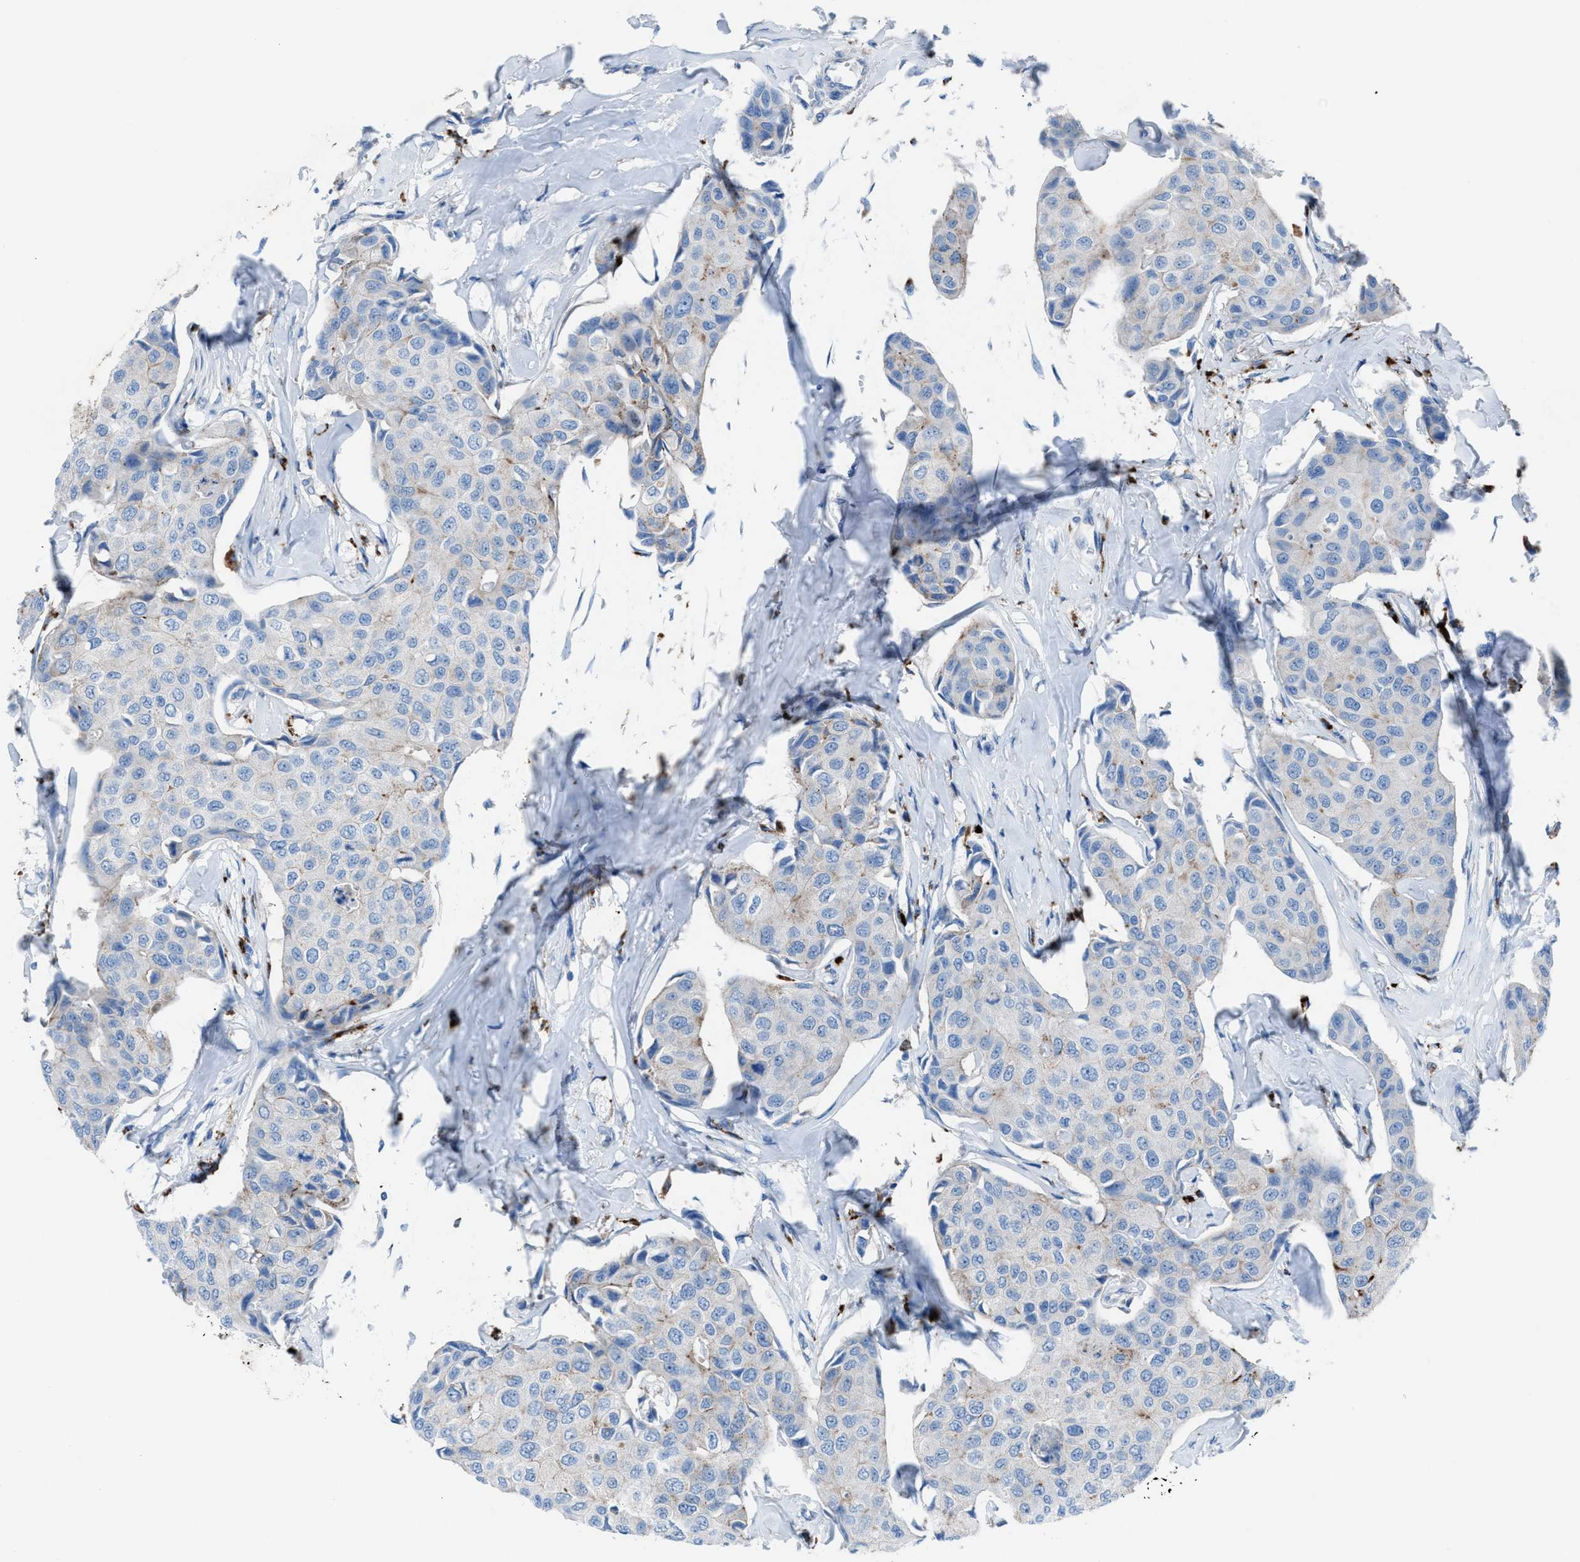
{"staining": {"intensity": "negative", "quantity": "none", "location": "none"}, "tissue": "breast cancer", "cell_type": "Tumor cells", "image_type": "cancer", "snomed": [{"axis": "morphology", "description": "Duct carcinoma"}, {"axis": "topography", "description": "Breast"}], "caption": "This is a micrograph of immunohistochemistry (IHC) staining of breast cancer, which shows no expression in tumor cells.", "gene": "CD1B", "patient": {"sex": "female", "age": 80}}